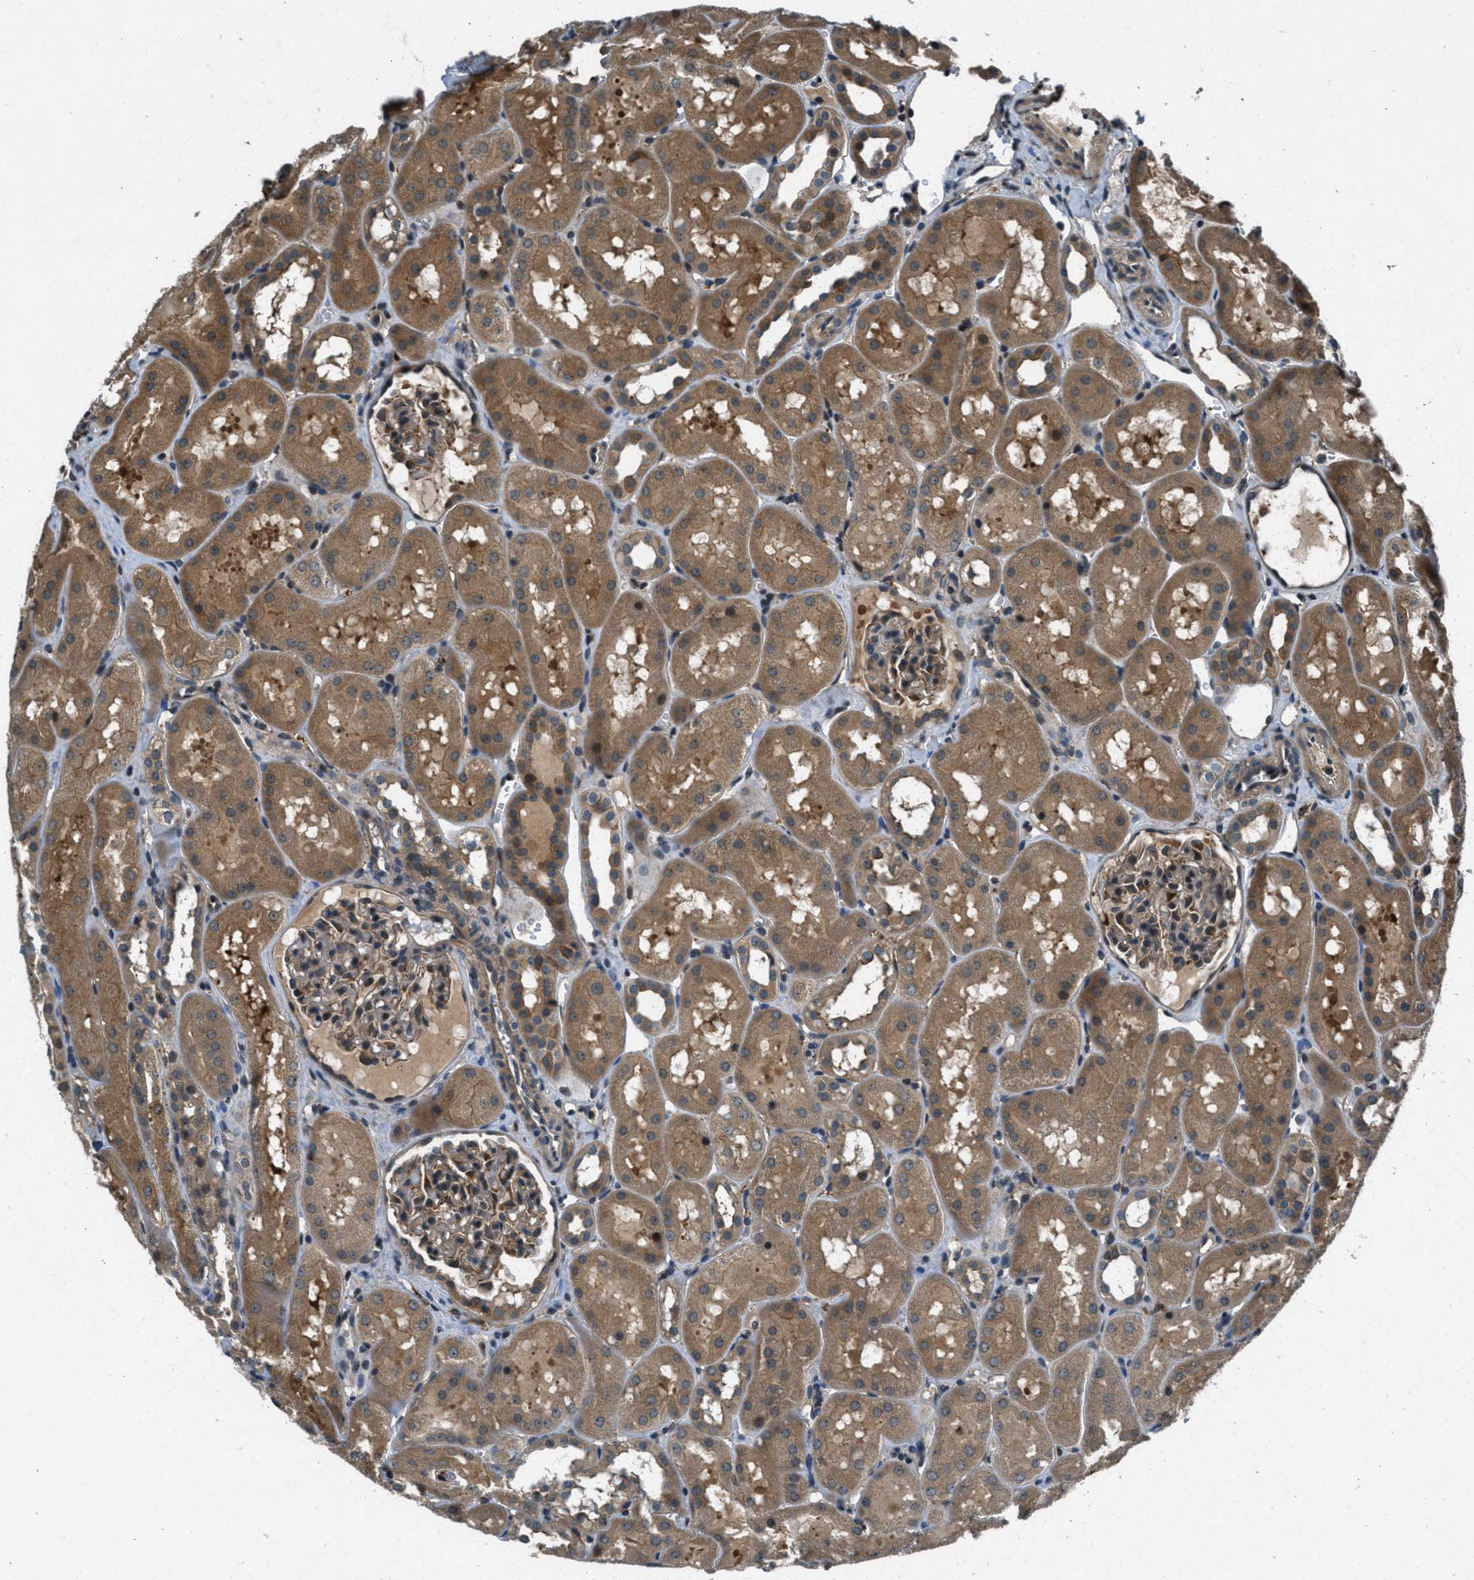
{"staining": {"intensity": "moderate", "quantity": ">75%", "location": "cytoplasmic/membranous"}, "tissue": "kidney", "cell_type": "Cells in glomeruli", "image_type": "normal", "snomed": [{"axis": "morphology", "description": "Normal tissue, NOS"}, {"axis": "topography", "description": "Kidney"}, {"axis": "topography", "description": "Urinary bladder"}], "caption": "A medium amount of moderate cytoplasmic/membranous staining is identified in approximately >75% of cells in glomeruli in normal kidney. The protein is stained brown, and the nuclei are stained in blue (DAB (3,3'-diaminobenzidine) IHC with brightfield microscopy, high magnification).", "gene": "EPSTI1", "patient": {"sex": "male", "age": 16}}